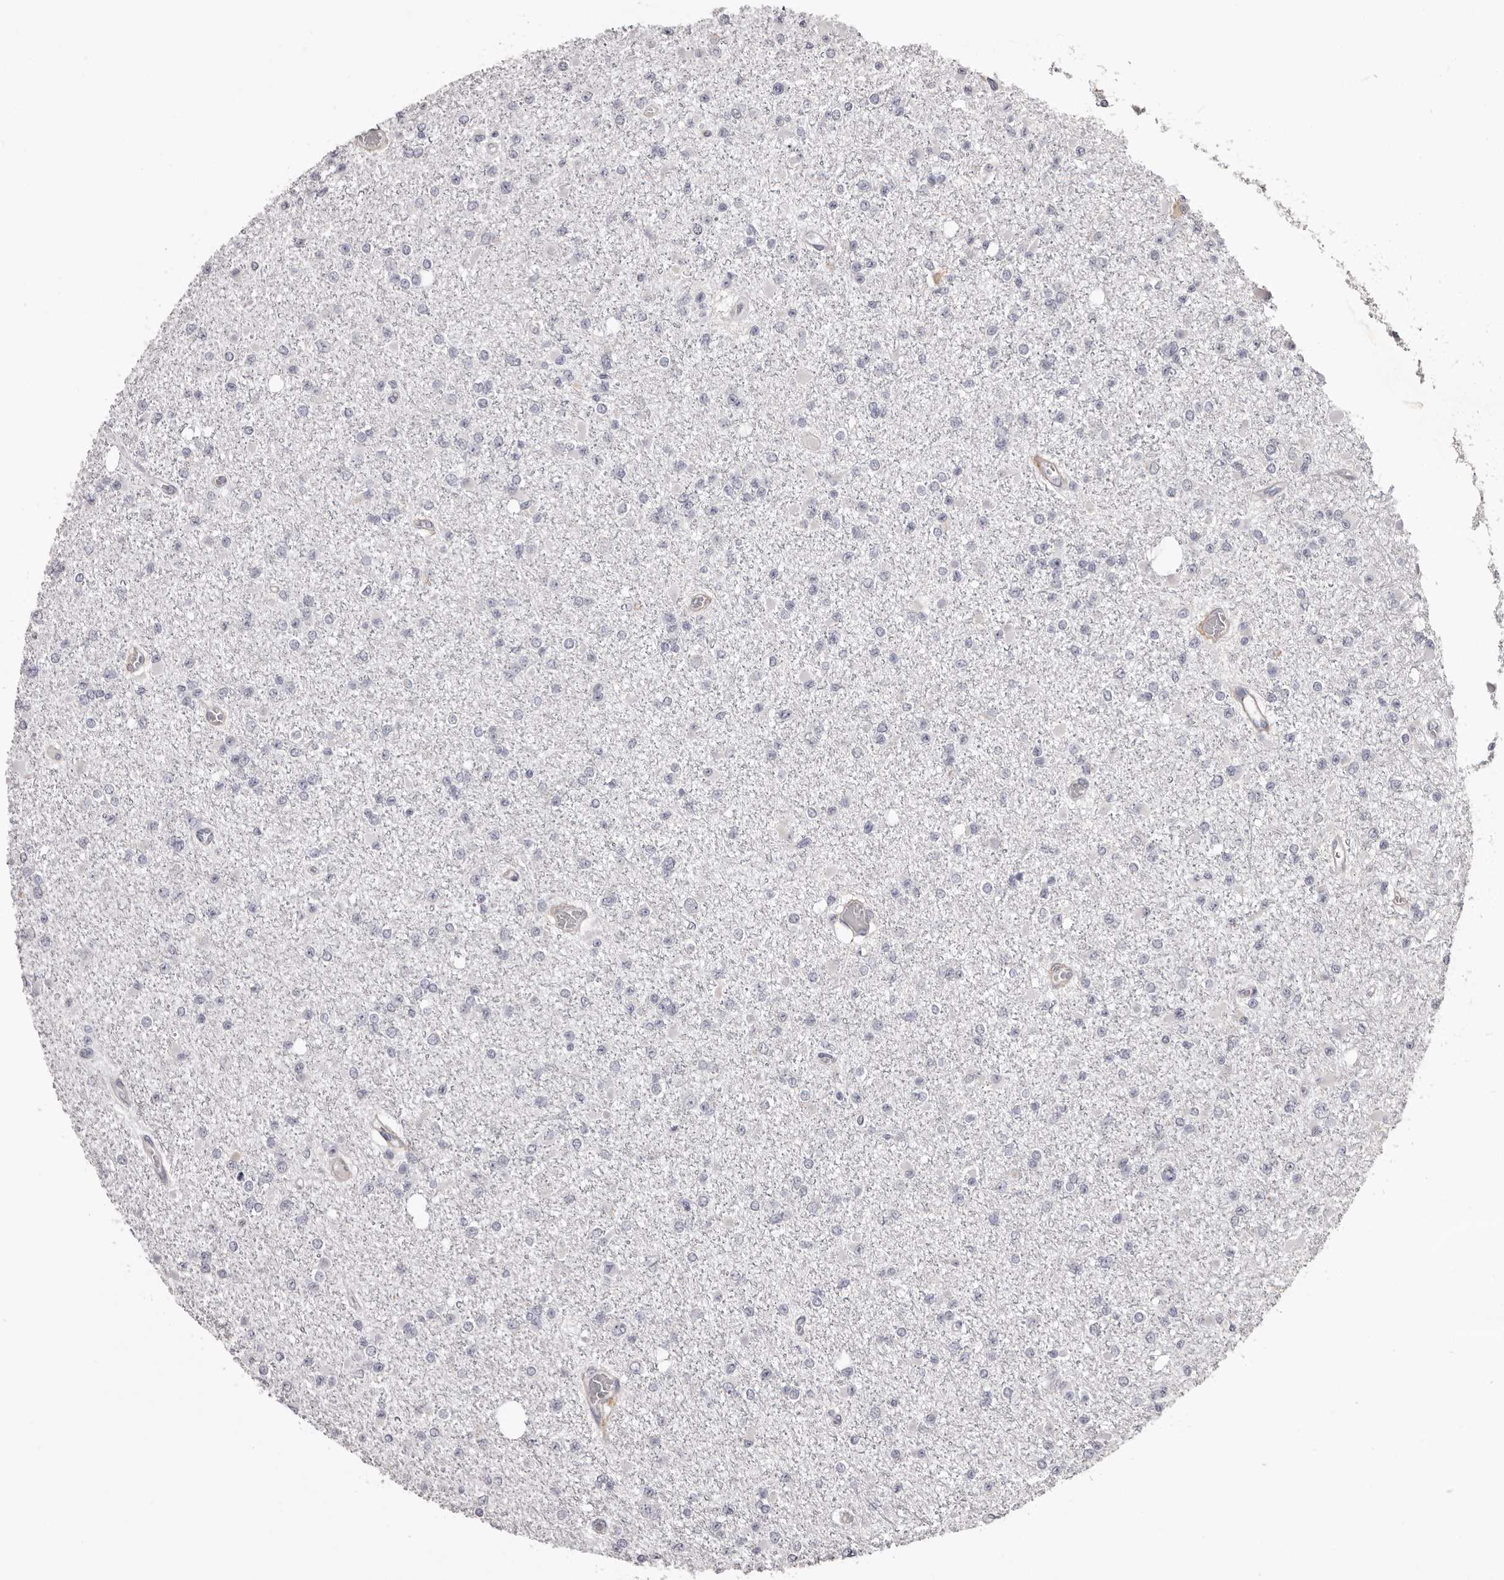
{"staining": {"intensity": "negative", "quantity": "none", "location": "none"}, "tissue": "glioma", "cell_type": "Tumor cells", "image_type": "cancer", "snomed": [{"axis": "morphology", "description": "Glioma, malignant, Low grade"}, {"axis": "topography", "description": "Brain"}], "caption": "An immunohistochemistry image of malignant glioma (low-grade) is shown. There is no staining in tumor cells of malignant glioma (low-grade).", "gene": "COL6A1", "patient": {"sex": "female", "age": 22}}